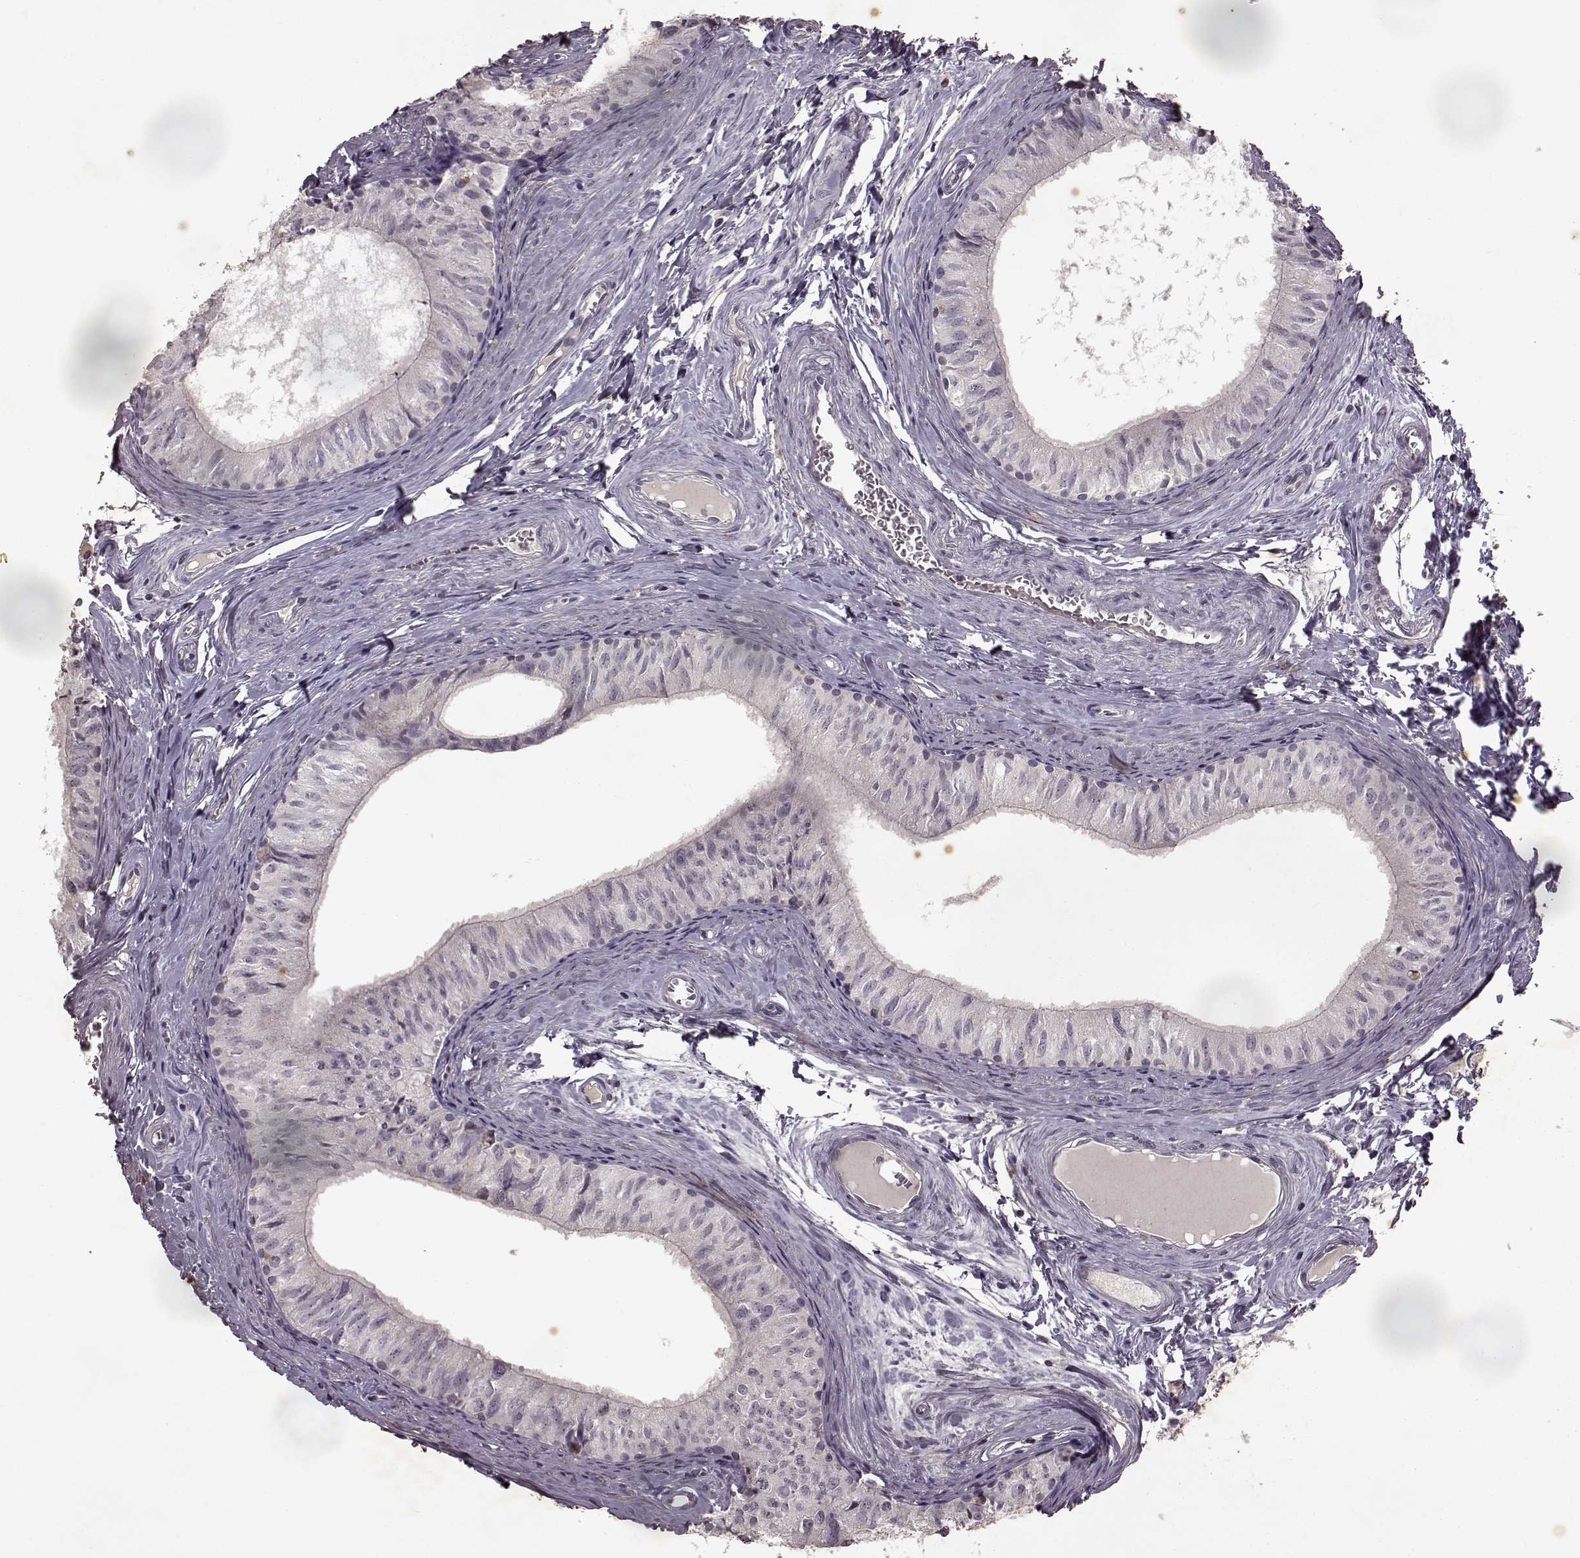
{"staining": {"intensity": "negative", "quantity": "none", "location": "none"}, "tissue": "epididymis", "cell_type": "Glandular cells", "image_type": "normal", "snomed": [{"axis": "morphology", "description": "Normal tissue, NOS"}, {"axis": "topography", "description": "Epididymis"}], "caption": "High magnification brightfield microscopy of benign epididymis stained with DAB (3,3'-diaminobenzidine) (brown) and counterstained with hematoxylin (blue): glandular cells show no significant staining.", "gene": "LHB", "patient": {"sex": "male", "age": 52}}